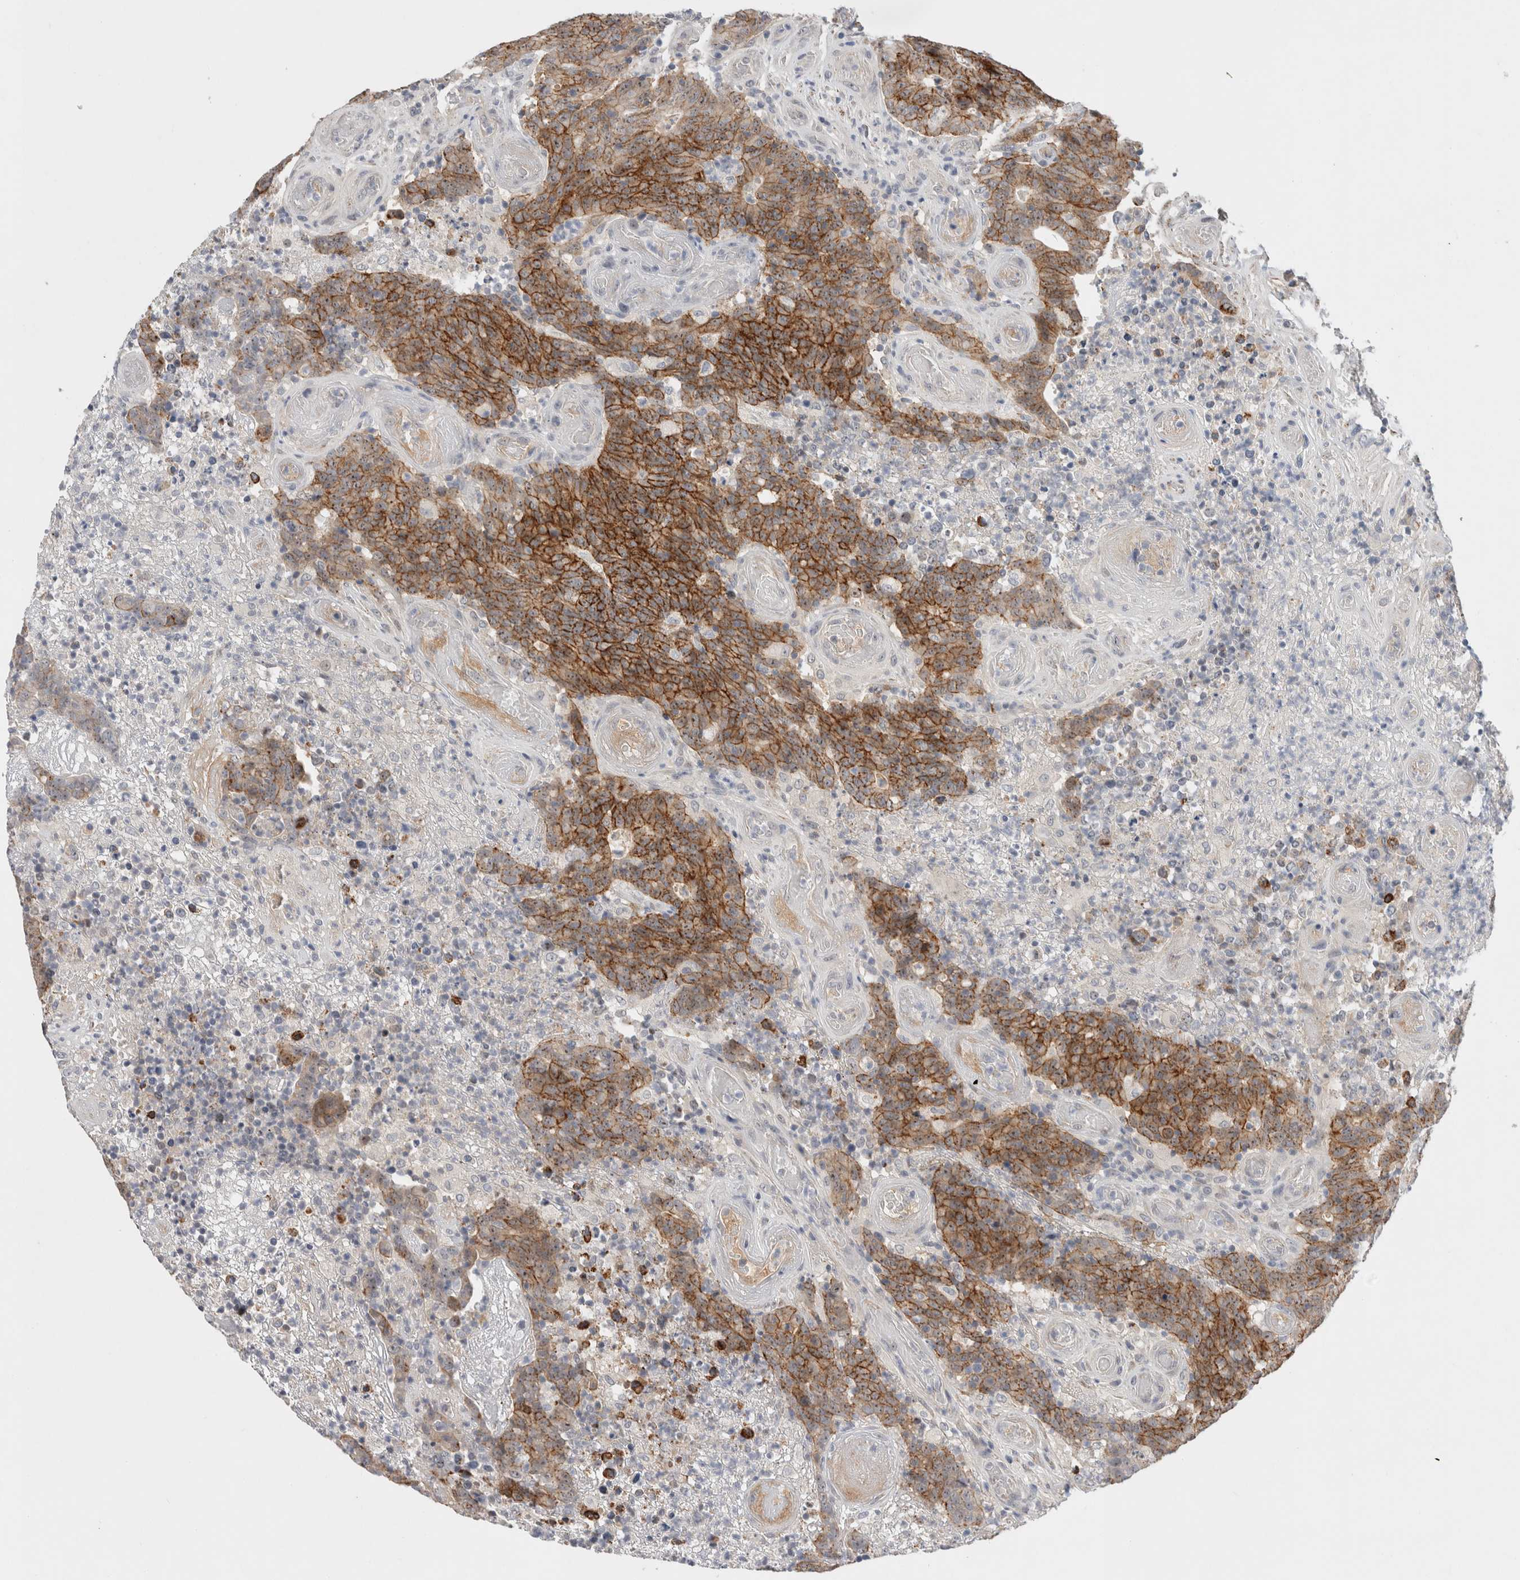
{"staining": {"intensity": "strong", "quantity": ">75%", "location": "cytoplasmic/membranous"}, "tissue": "colorectal cancer", "cell_type": "Tumor cells", "image_type": "cancer", "snomed": [{"axis": "morphology", "description": "Normal tissue, NOS"}, {"axis": "morphology", "description": "Adenocarcinoma, NOS"}, {"axis": "topography", "description": "Colon"}], "caption": "A brown stain labels strong cytoplasmic/membranous staining of a protein in human colorectal cancer tumor cells.", "gene": "HCN3", "patient": {"sex": "female", "age": 75}}